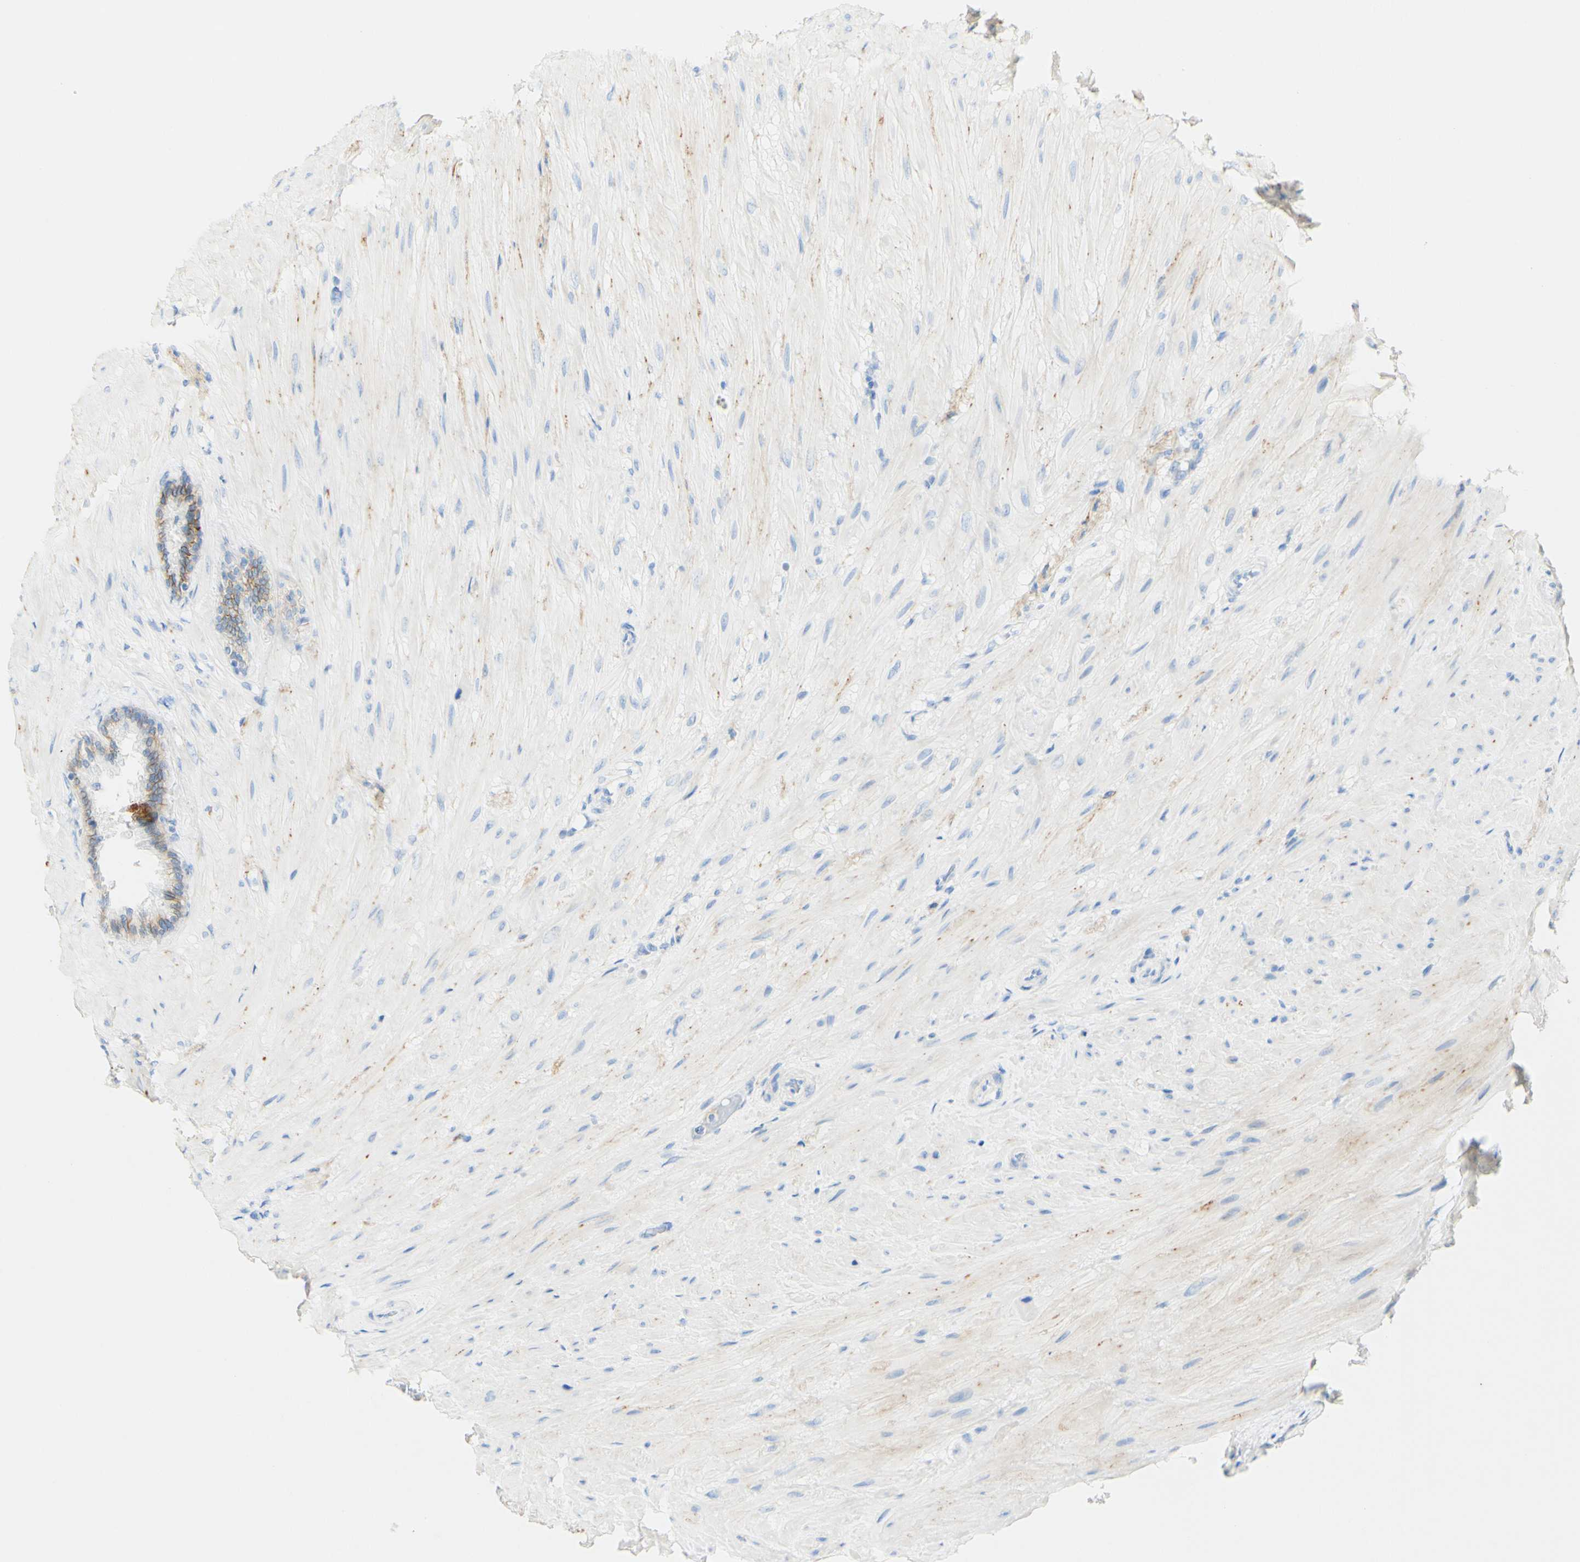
{"staining": {"intensity": "weak", "quantity": "25%-75%", "location": "cytoplasmic/membranous"}, "tissue": "seminal vesicle", "cell_type": "Glandular cells", "image_type": "normal", "snomed": [{"axis": "morphology", "description": "Normal tissue, NOS"}, {"axis": "topography", "description": "Seminal veicle"}], "caption": "Immunohistochemical staining of unremarkable seminal vesicle demonstrates low levels of weak cytoplasmic/membranous staining in approximately 25%-75% of glandular cells.", "gene": "PIGR", "patient": {"sex": "male", "age": 46}}